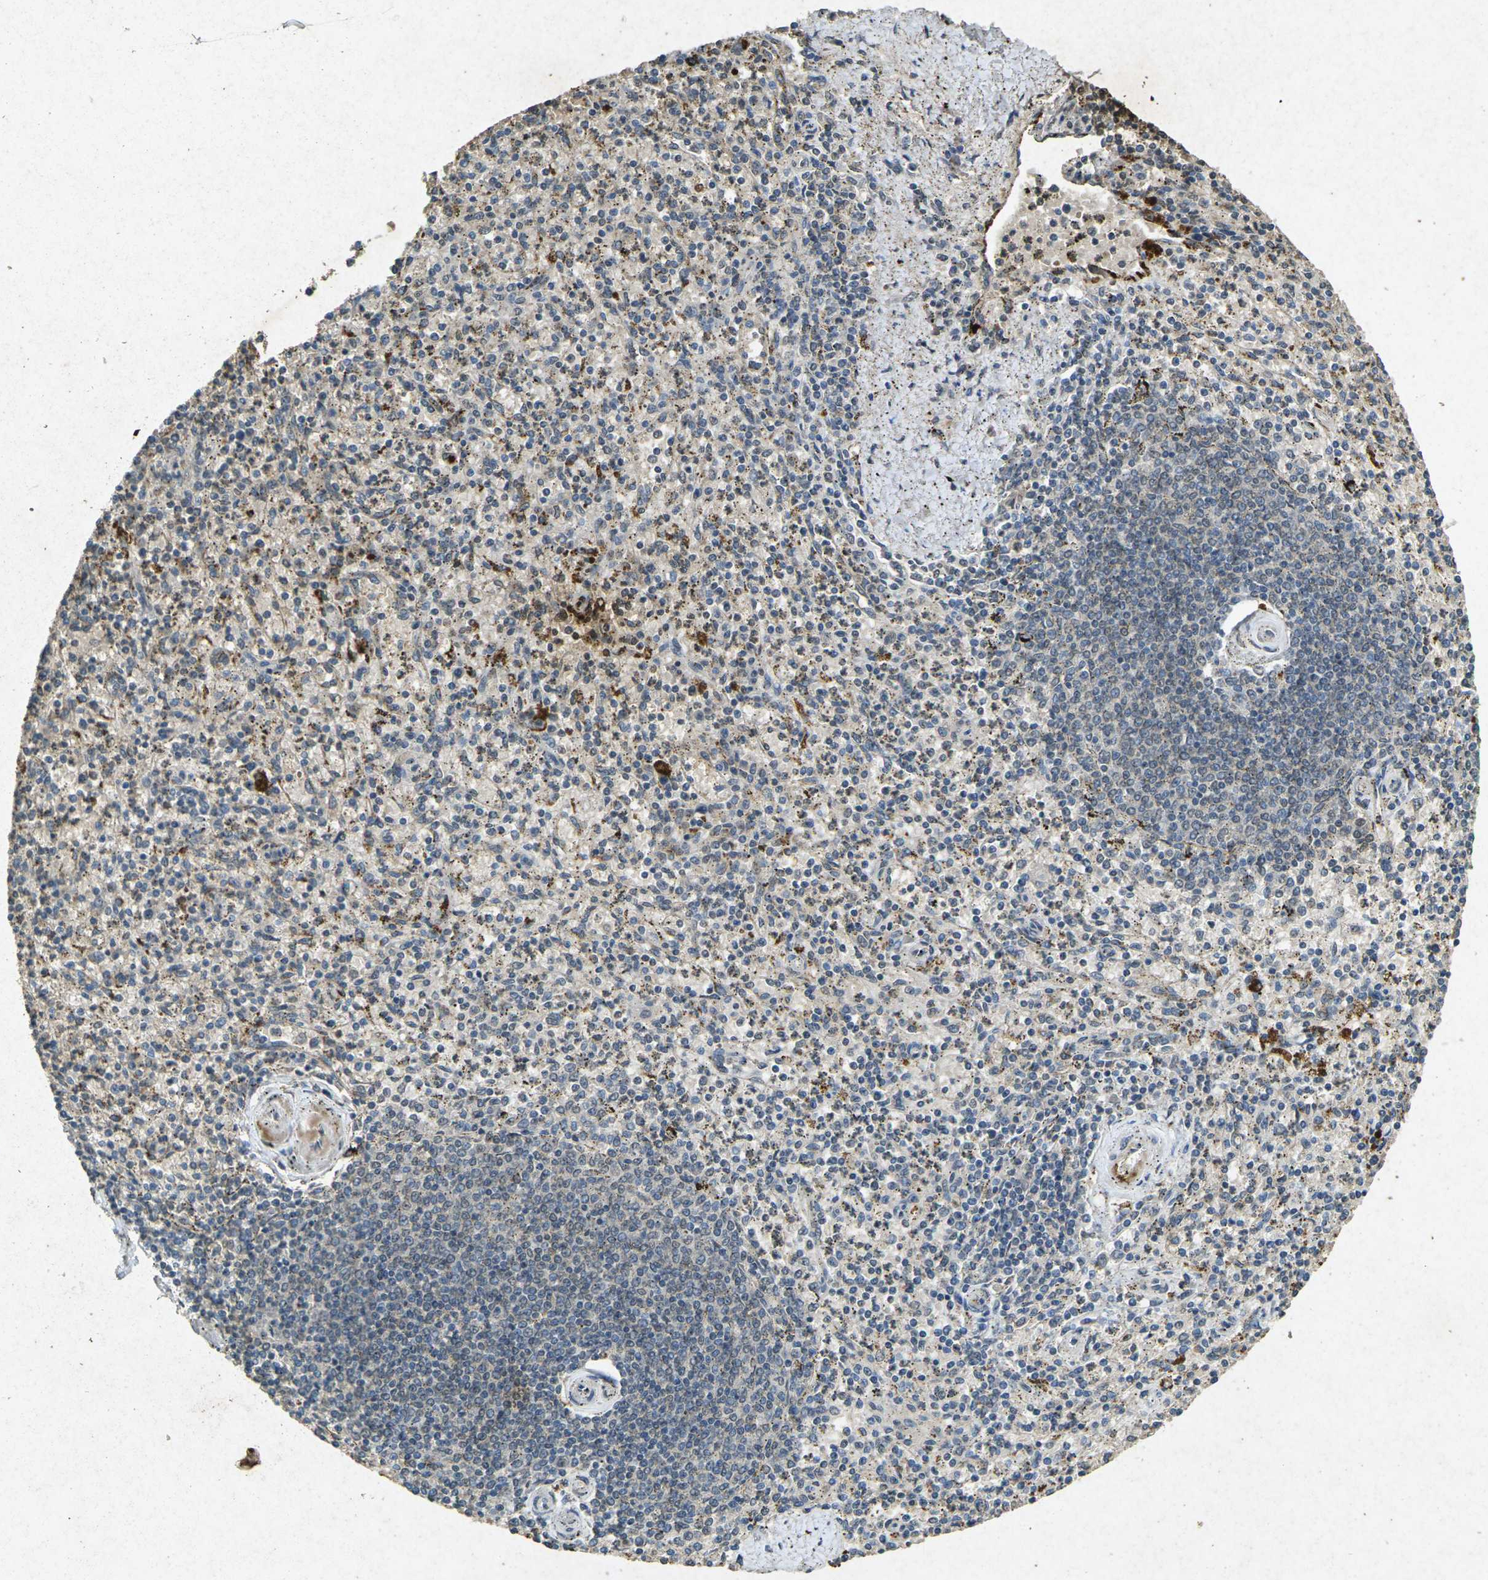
{"staining": {"intensity": "moderate", "quantity": "25%-75%", "location": "cytoplasmic/membranous"}, "tissue": "spleen", "cell_type": "Cells in red pulp", "image_type": "normal", "snomed": [{"axis": "morphology", "description": "Normal tissue, NOS"}, {"axis": "topography", "description": "Spleen"}], "caption": "Immunohistochemical staining of unremarkable human spleen displays medium levels of moderate cytoplasmic/membranous positivity in approximately 25%-75% of cells in red pulp.", "gene": "RGMA", "patient": {"sex": "male", "age": 72}}